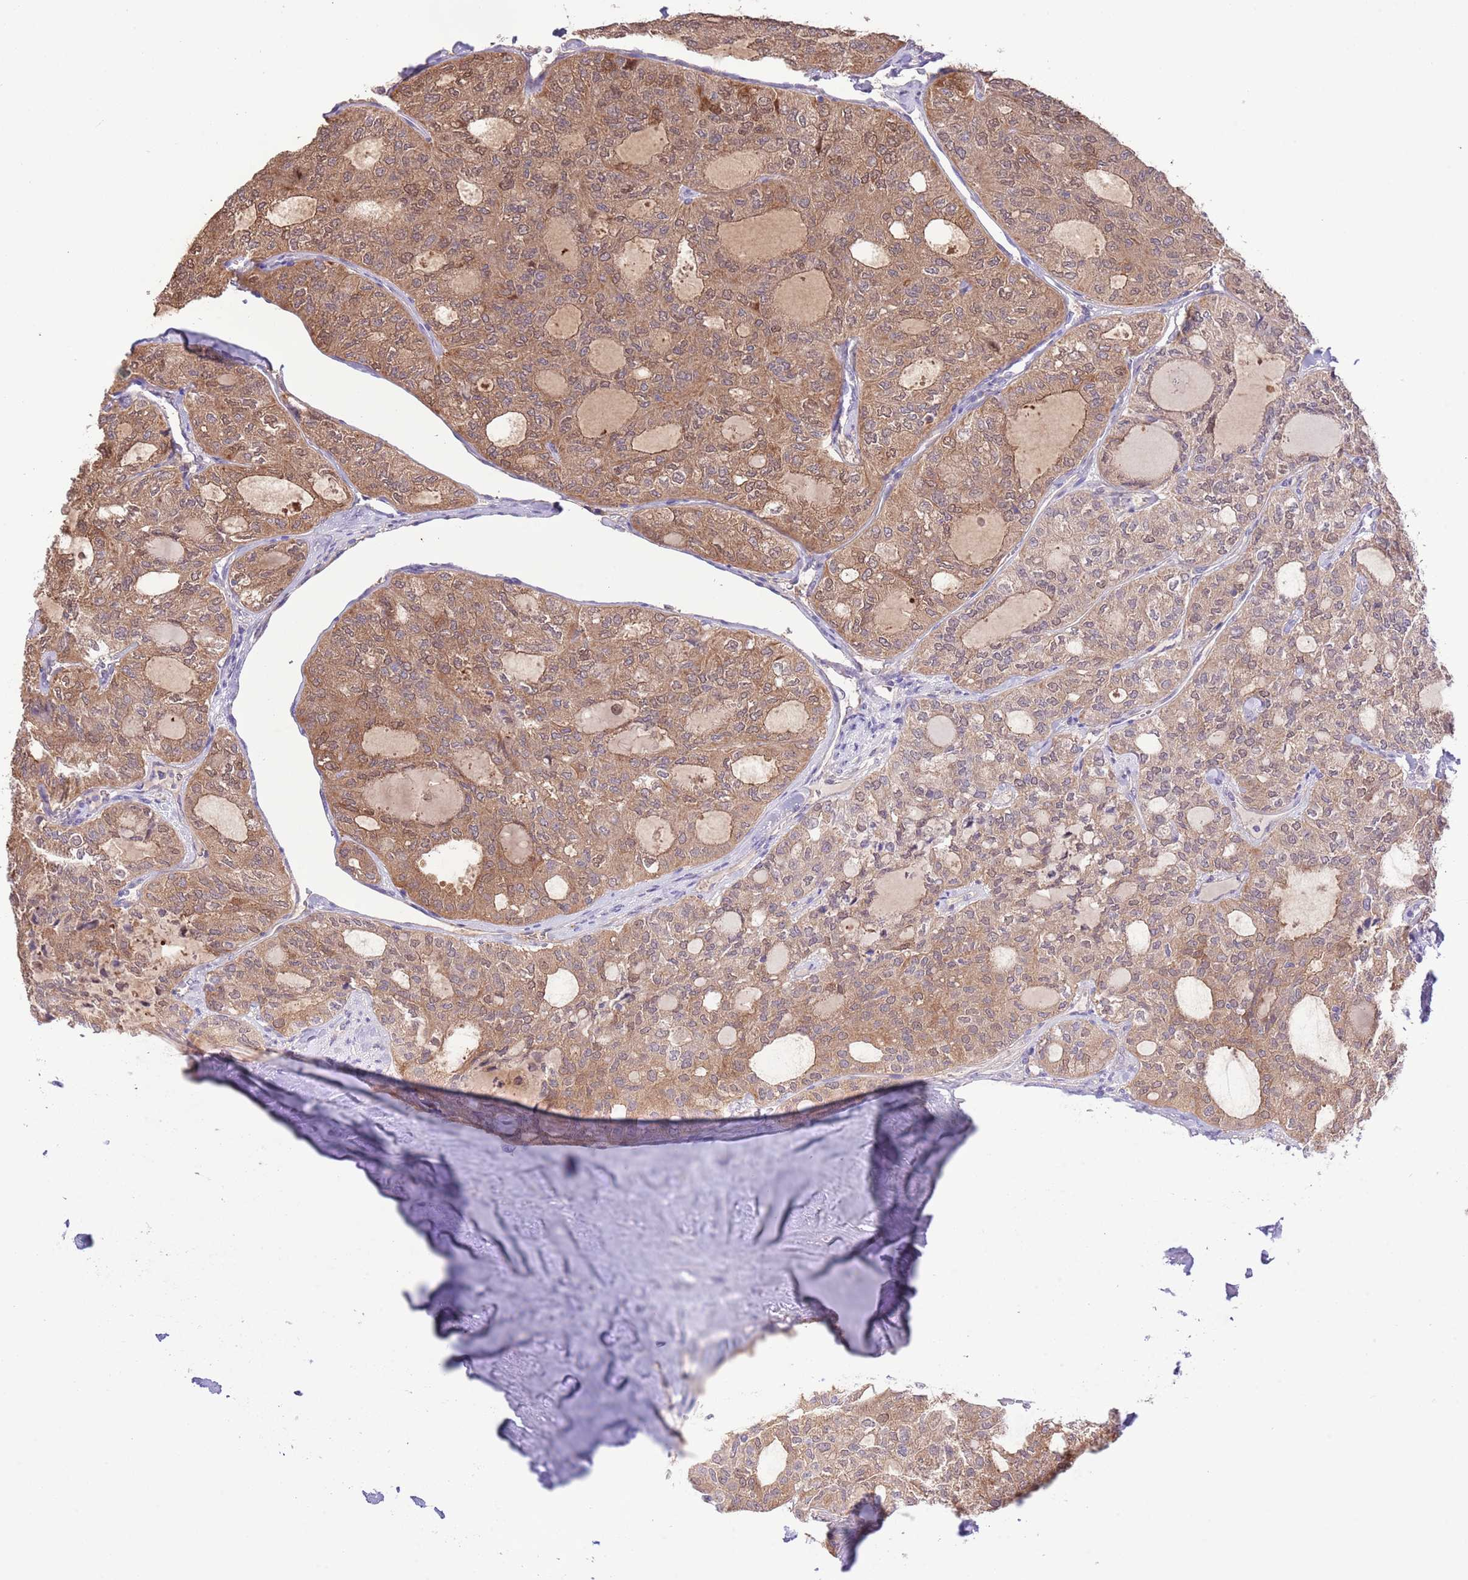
{"staining": {"intensity": "moderate", "quantity": ">75%", "location": "cytoplasmic/membranous,nuclear"}, "tissue": "thyroid cancer", "cell_type": "Tumor cells", "image_type": "cancer", "snomed": [{"axis": "morphology", "description": "Follicular adenoma carcinoma, NOS"}, {"axis": "topography", "description": "Thyroid gland"}], "caption": "A photomicrograph of thyroid cancer (follicular adenoma carcinoma) stained for a protein shows moderate cytoplasmic/membranous and nuclear brown staining in tumor cells.", "gene": "PRR32", "patient": {"sex": "male", "age": 75}}